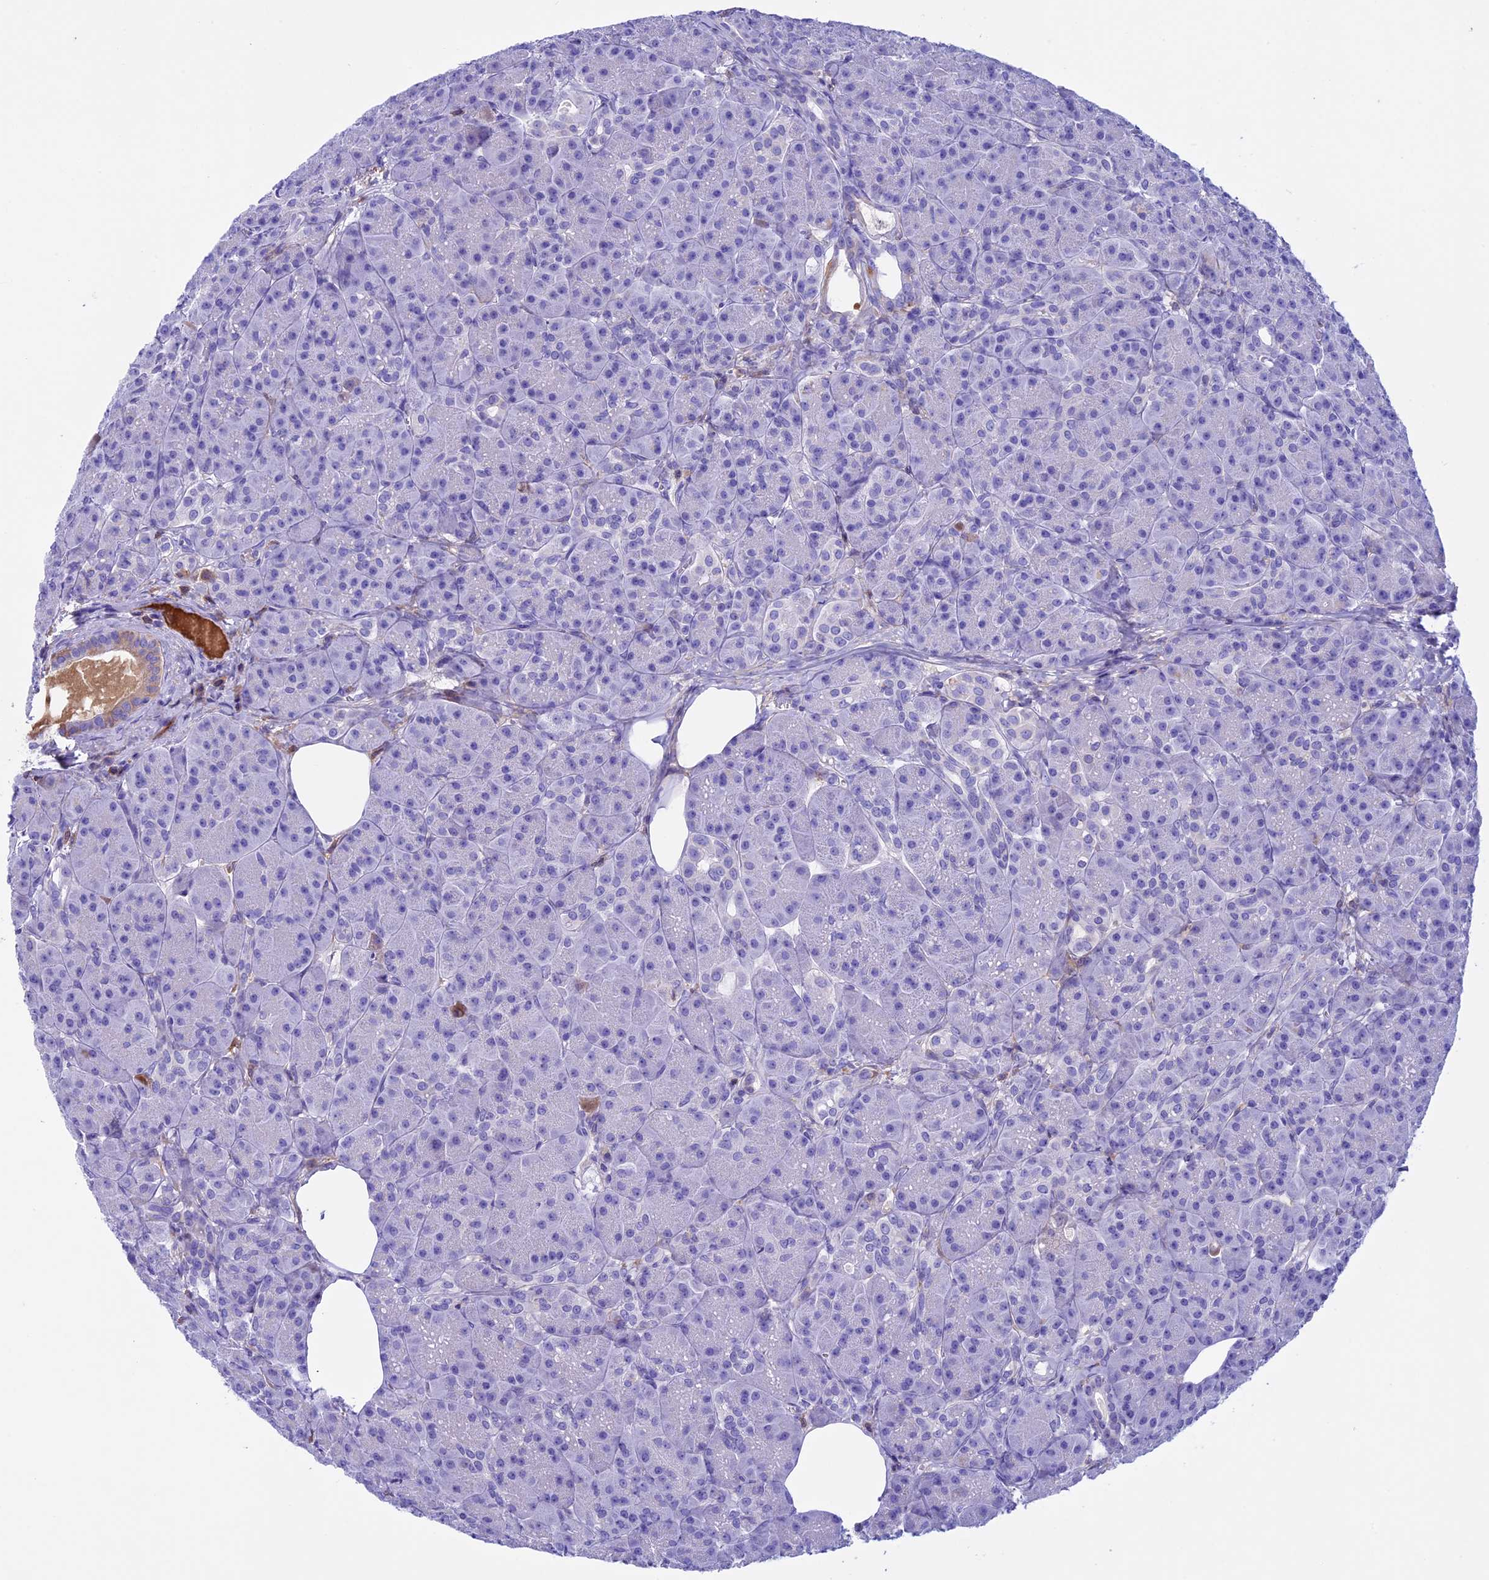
{"staining": {"intensity": "weak", "quantity": "<25%", "location": "cytoplasmic/membranous"}, "tissue": "pancreas", "cell_type": "Exocrine glandular cells", "image_type": "normal", "snomed": [{"axis": "morphology", "description": "Normal tissue, NOS"}, {"axis": "topography", "description": "Pancreas"}], "caption": "Immunohistochemistry of unremarkable pancreas demonstrates no positivity in exocrine glandular cells. (DAB (3,3'-diaminobenzidine) IHC visualized using brightfield microscopy, high magnification).", "gene": "IGSF6", "patient": {"sex": "male", "age": 63}}